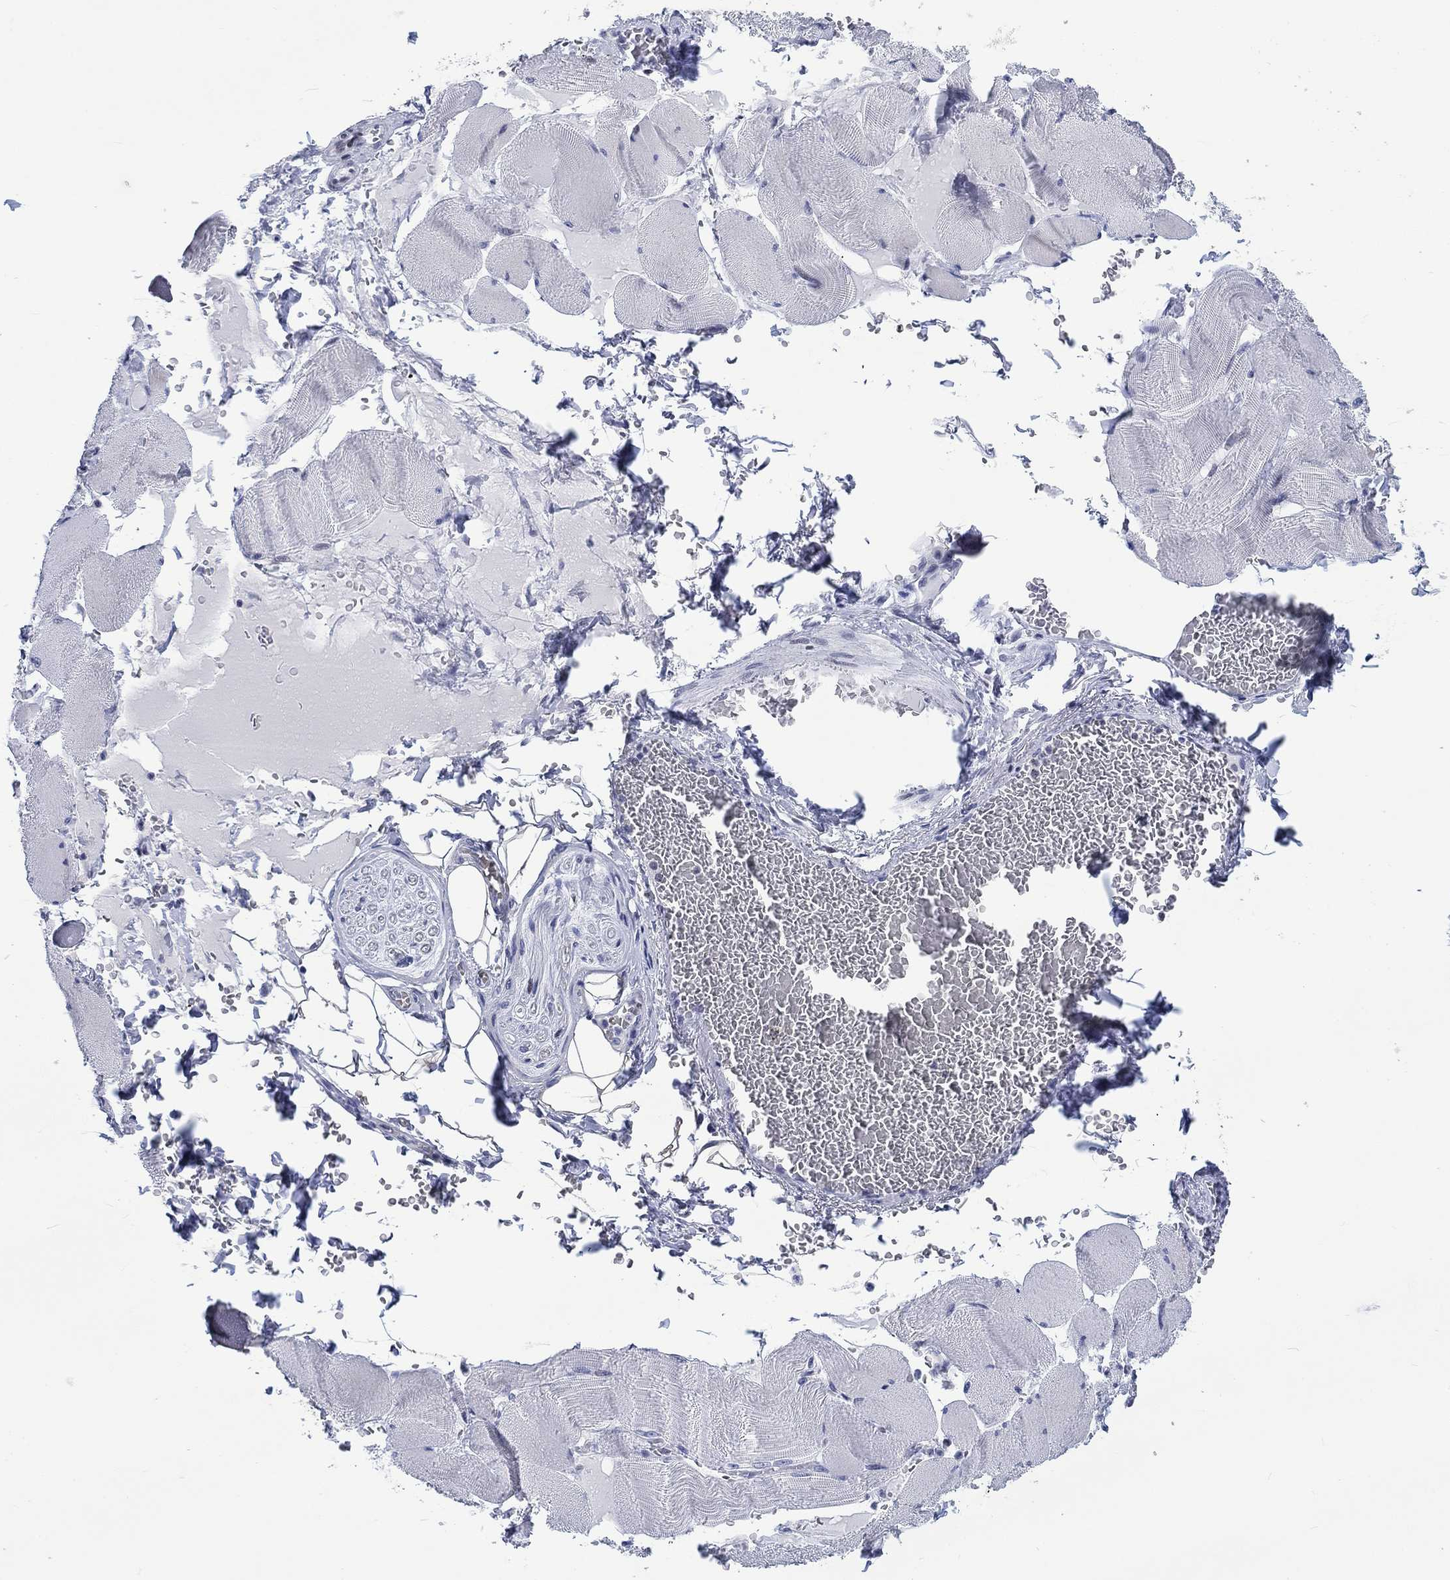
{"staining": {"intensity": "negative", "quantity": "none", "location": "none"}, "tissue": "skeletal muscle", "cell_type": "Myocytes", "image_type": "normal", "snomed": [{"axis": "morphology", "description": "Normal tissue, NOS"}, {"axis": "topography", "description": "Skeletal muscle"}], "caption": "Immunohistochemistry of normal skeletal muscle exhibits no staining in myocytes.", "gene": "CDCA2", "patient": {"sex": "male", "age": 56}}